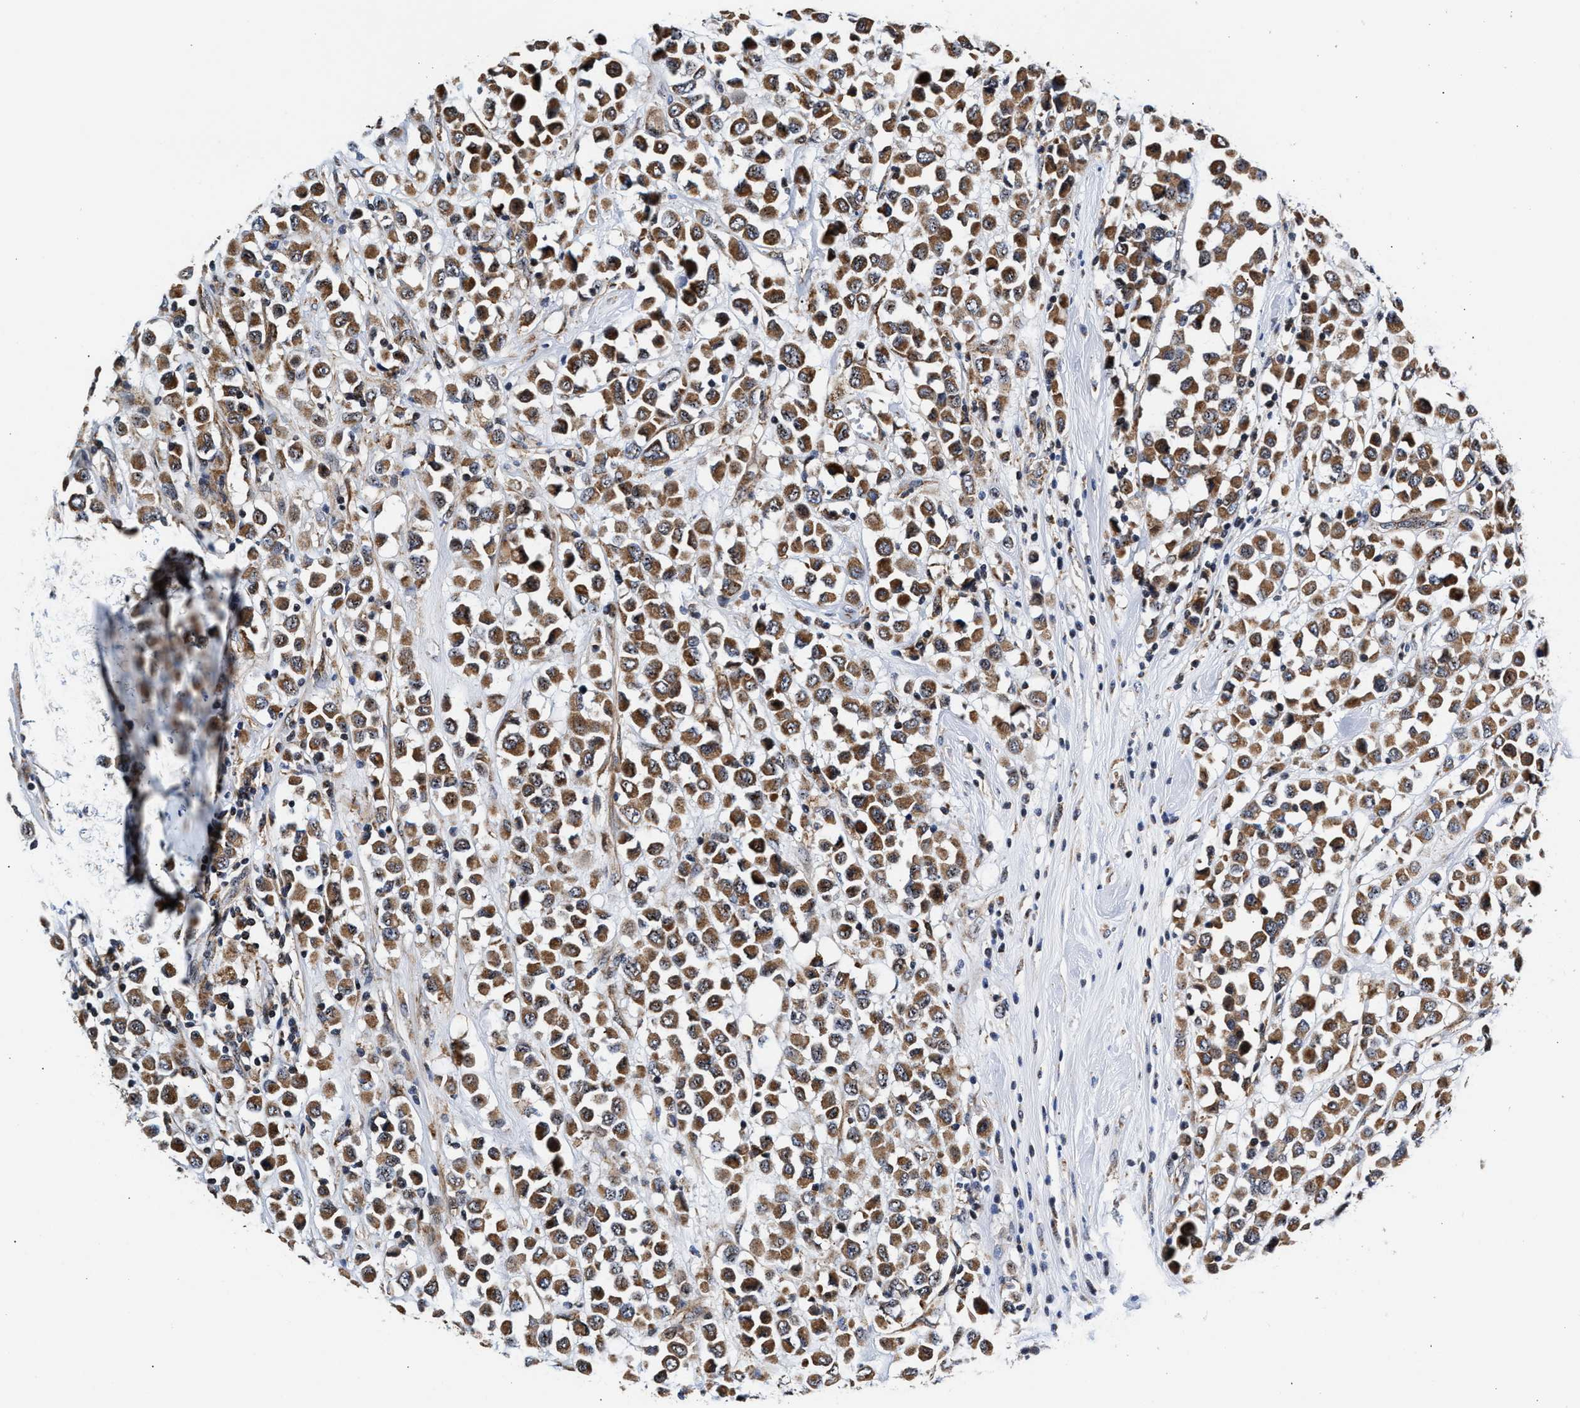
{"staining": {"intensity": "moderate", "quantity": ">75%", "location": "cytoplasmic/membranous"}, "tissue": "breast cancer", "cell_type": "Tumor cells", "image_type": "cancer", "snomed": [{"axis": "morphology", "description": "Duct carcinoma"}, {"axis": "topography", "description": "Breast"}], "caption": "The micrograph demonstrates a brown stain indicating the presence of a protein in the cytoplasmic/membranous of tumor cells in breast cancer. Immunohistochemistry (ihc) stains the protein of interest in brown and the nuclei are stained blue.", "gene": "SGK1", "patient": {"sex": "female", "age": 61}}